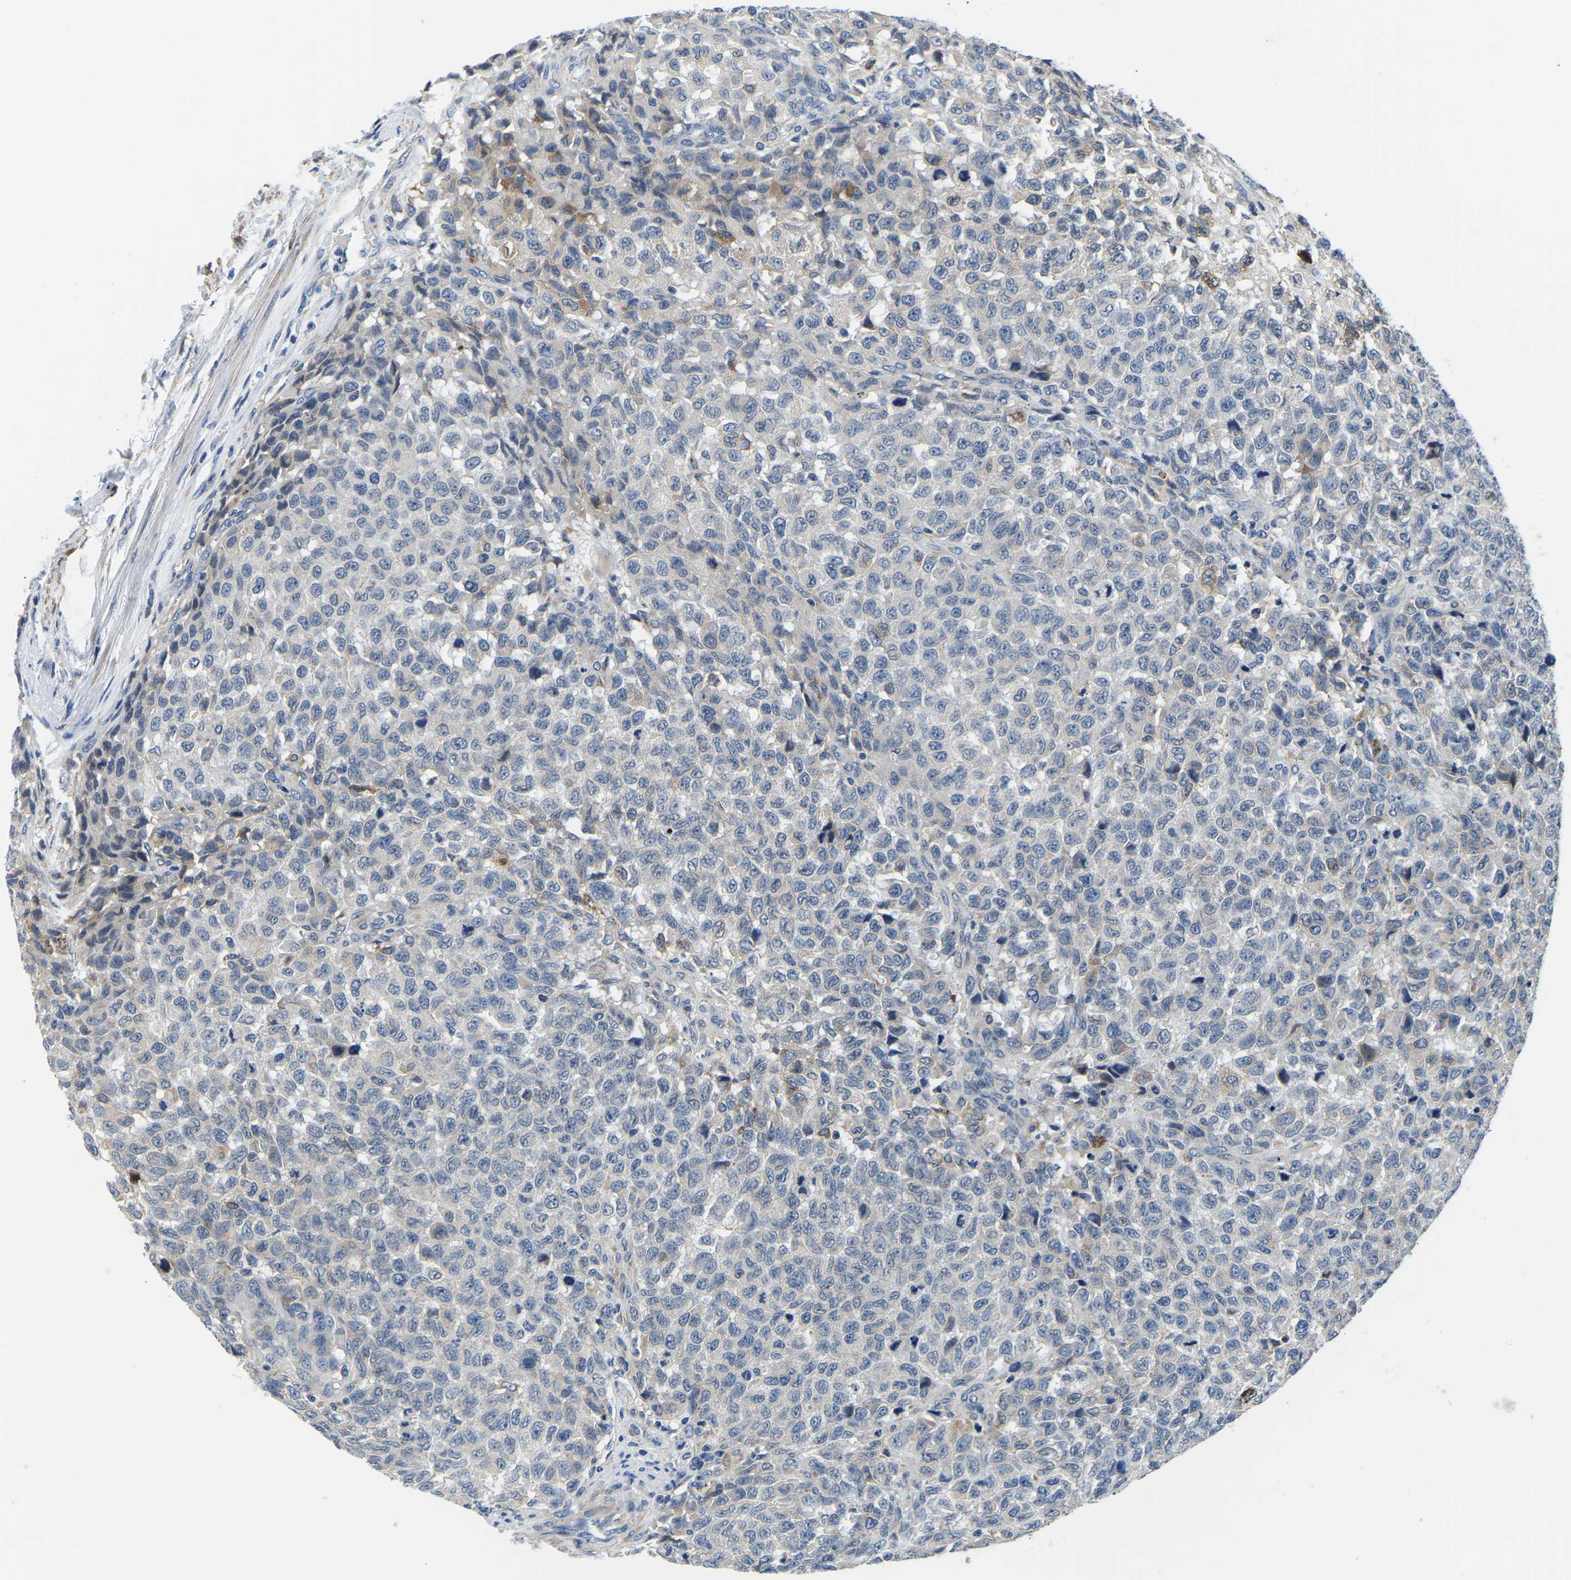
{"staining": {"intensity": "negative", "quantity": "none", "location": "none"}, "tissue": "testis cancer", "cell_type": "Tumor cells", "image_type": "cancer", "snomed": [{"axis": "morphology", "description": "Seminoma, NOS"}, {"axis": "topography", "description": "Testis"}], "caption": "Micrograph shows no protein staining in tumor cells of seminoma (testis) tissue. Brightfield microscopy of immunohistochemistry stained with DAB (brown) and hematoxylin (blue), captured at high magnification.", "gene": "LIAS", "patient": {"sex": "male", "age": 59}}